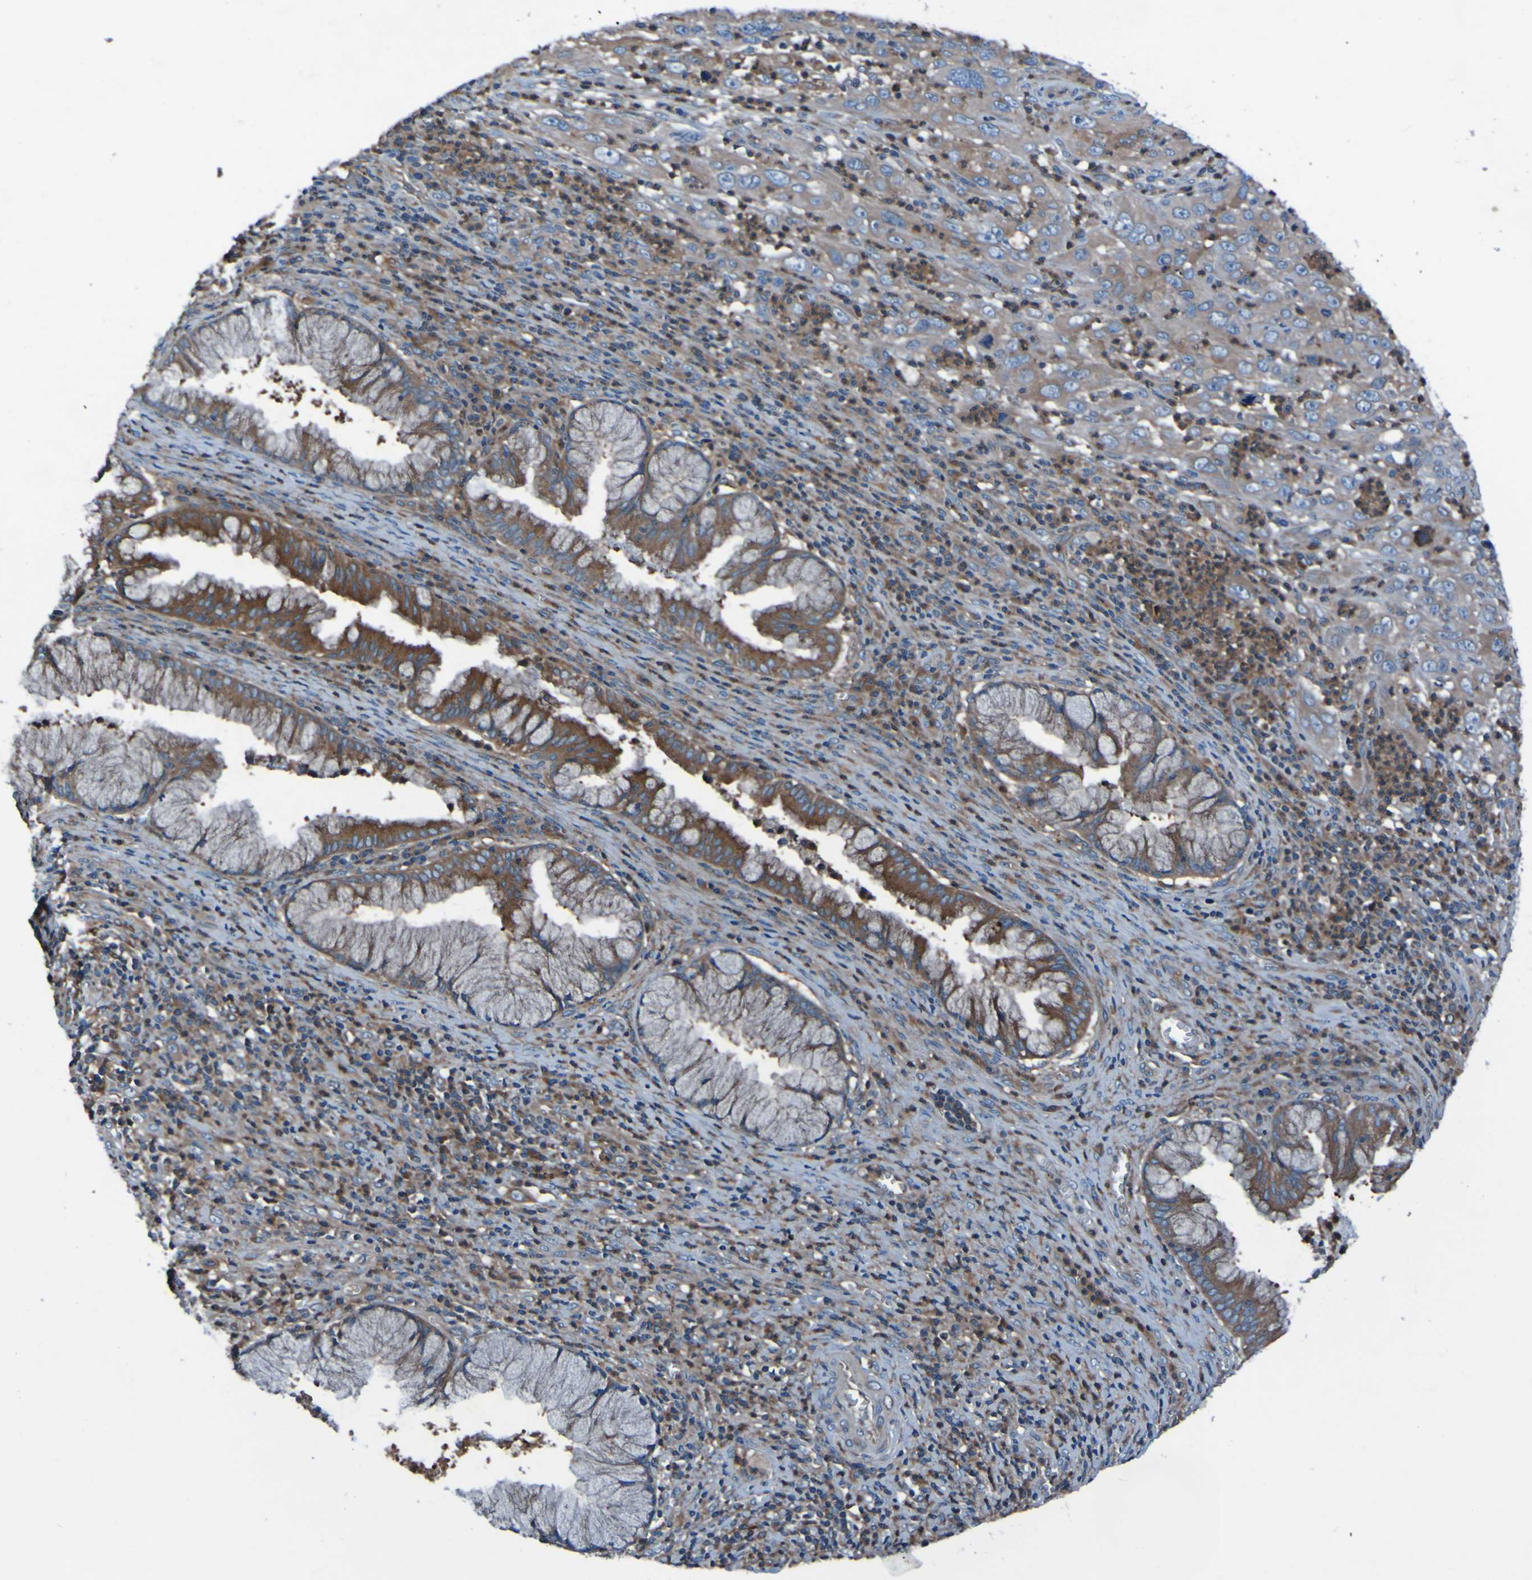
{"staining": {"intensity": "moderate", "quantity": ">75%", "location": "cytoplasmic/membranous"}, "tissue": "cervical cancer", "cell_type": "Tumor cells", "image_type": "cancer", "snomed": [{"axis": "morphology", "description": "Squamous cell carcinoma, NOS"}, {"axis": "topography", "description": "Cervix"}], "caption": "Immunohistochemistry (IHC) of cervical cancer exhibits medium levels of moderate cytoplasmic/membranous positivity in about >75% of tumor cells.", "gene": "RAB5B", "patient": {"sex": "female", "age": 32}}